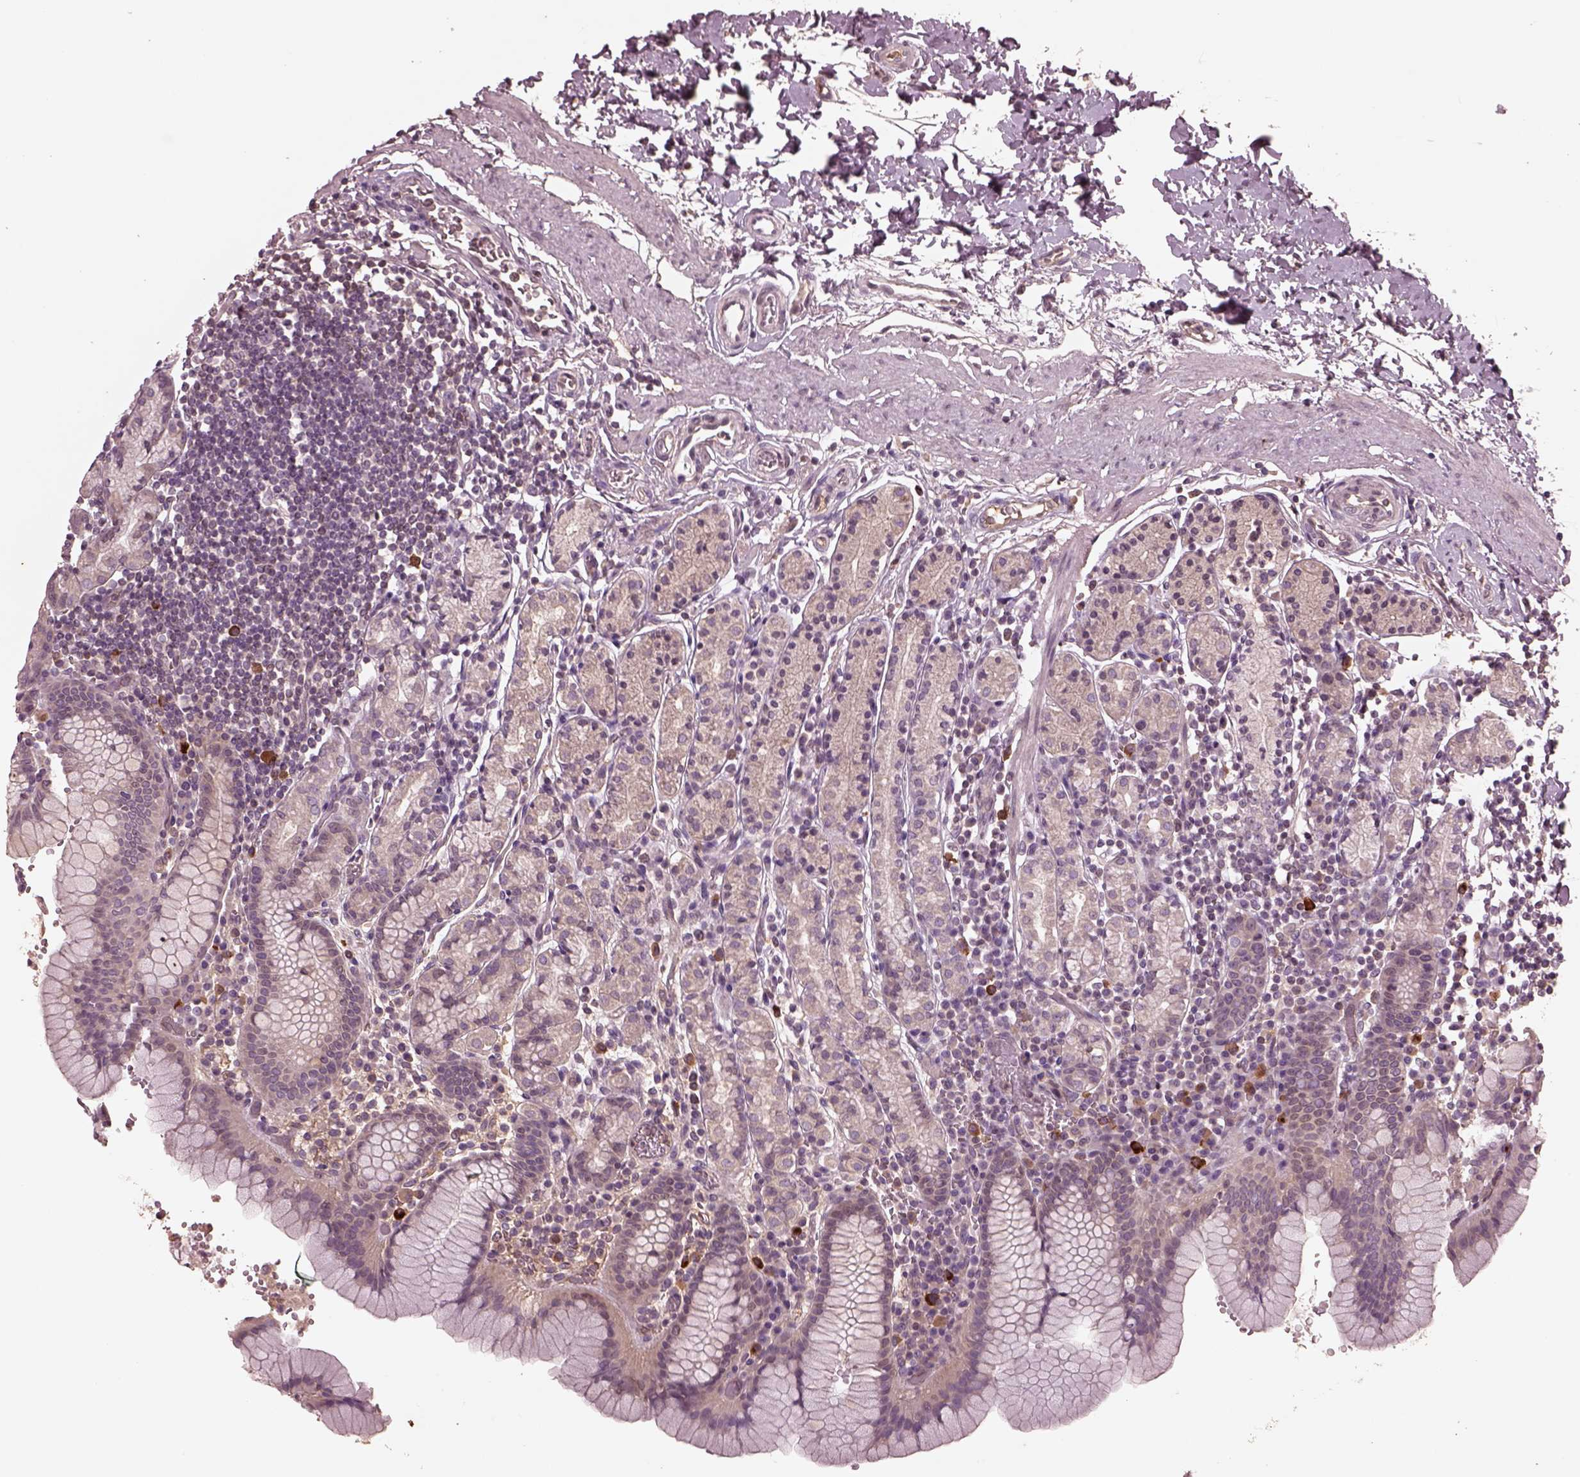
{"staining": {"intensity": "weak", "quantity": "<25%", "location": "cytoplasmic/membranous"}, "tissue": "stomach", "cell_type": "Glandular cells", "image_type": "normal", "snomed": [{"axis": "morphology", "description": "Normal tissue, NOS"}, {"axis": "topography", "description": "Stomach, upper"}, {"axis": "topography", "description": "Stomach"}], "caption": "Glandular cells are negative for brown protein staining in benign stomach. (Stains: DAB immunohistochemistry (IHC) with hematoxylin counter stain, Microscopy: brightfield microscopy at high magnification).", "gene": "PTX4", "patient": {"sex": "male", "age": 62}}